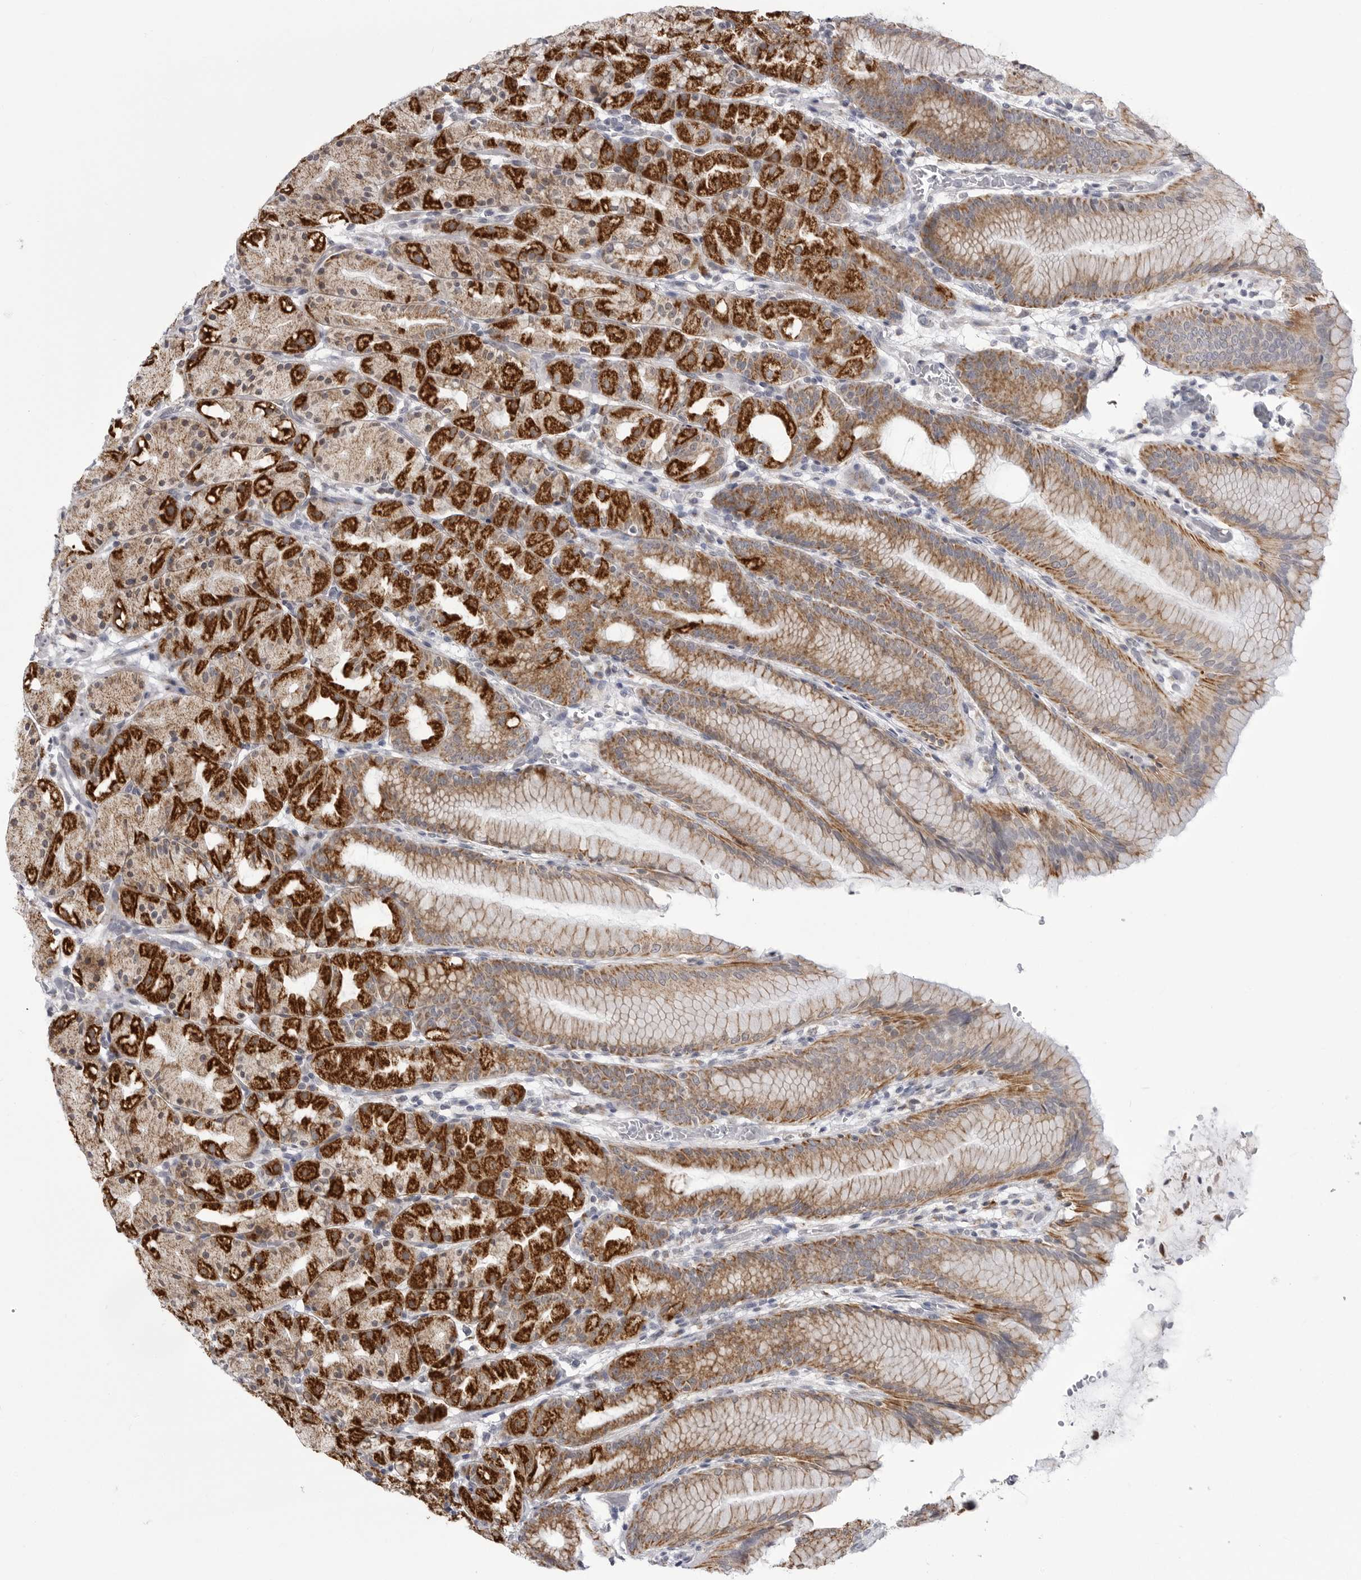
{"staining": {"intensity": "strong", "quantity": ">75%", "location": "cytoplasmic/membranous"}, "tissue": "stomach", "cell_type": "Glandular cells", "image_type": "normal", "snomed": [{"axis": "morphology", "description": "Normal tissue, NOS"}, {"axis": "topography", "description": "Stomach, upper"}], "caption": "Benign stomach demonstrates strong cytoplasmic/membranous positivity in about >75% of glandular cells, visualized by immunohistochemistry. The staining was performed using DAB (3,3'-diaminobenzidine) to visualize the protein expression in brown, while the nuclei were stained in blue with hematoxylin (Magnification: 20x).", "gene": "FH", "patient": {"sex": "male", "age": 48}}